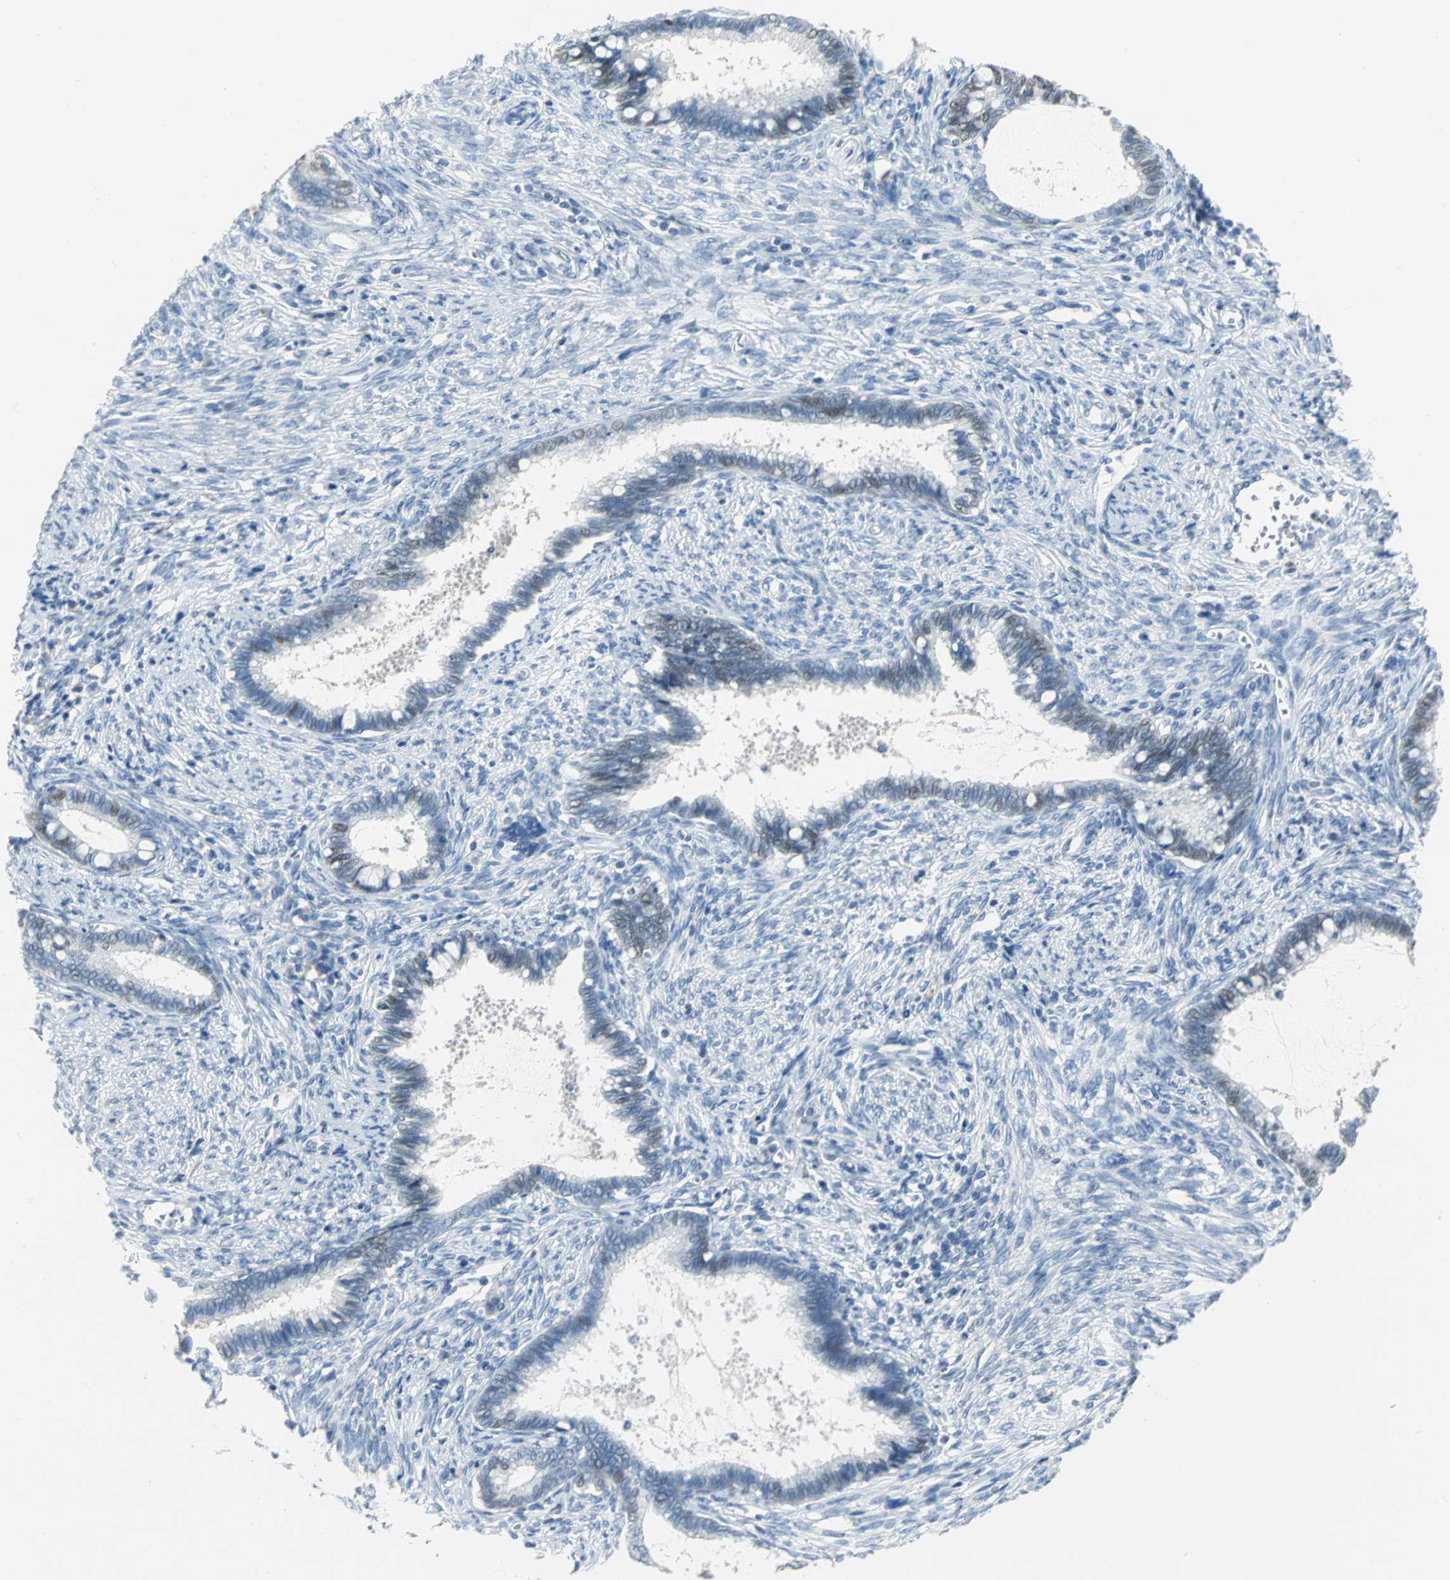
{"staining": {"intensity": "weak", "quantity": "25%-75%", "location": "nuclear"}, "tissue": "cervical cancer", "cell_type": "Tumor cells", "image_type": "cancer", "snomed": [{"axis": "morphology", "description": "Adenocarcinoma, NOS"}, {"axis": "topography", "description": "Cervix"}], "caption": "The photomicrograph shows a brown stain indicating the presence of a protein in the nuclear of tumor cells in cervical cancer. The protein is shown in brown color, while the nuclei are stained blue.", "gene": "MCM3", "patient": {"sex": "female", "age": 44}}